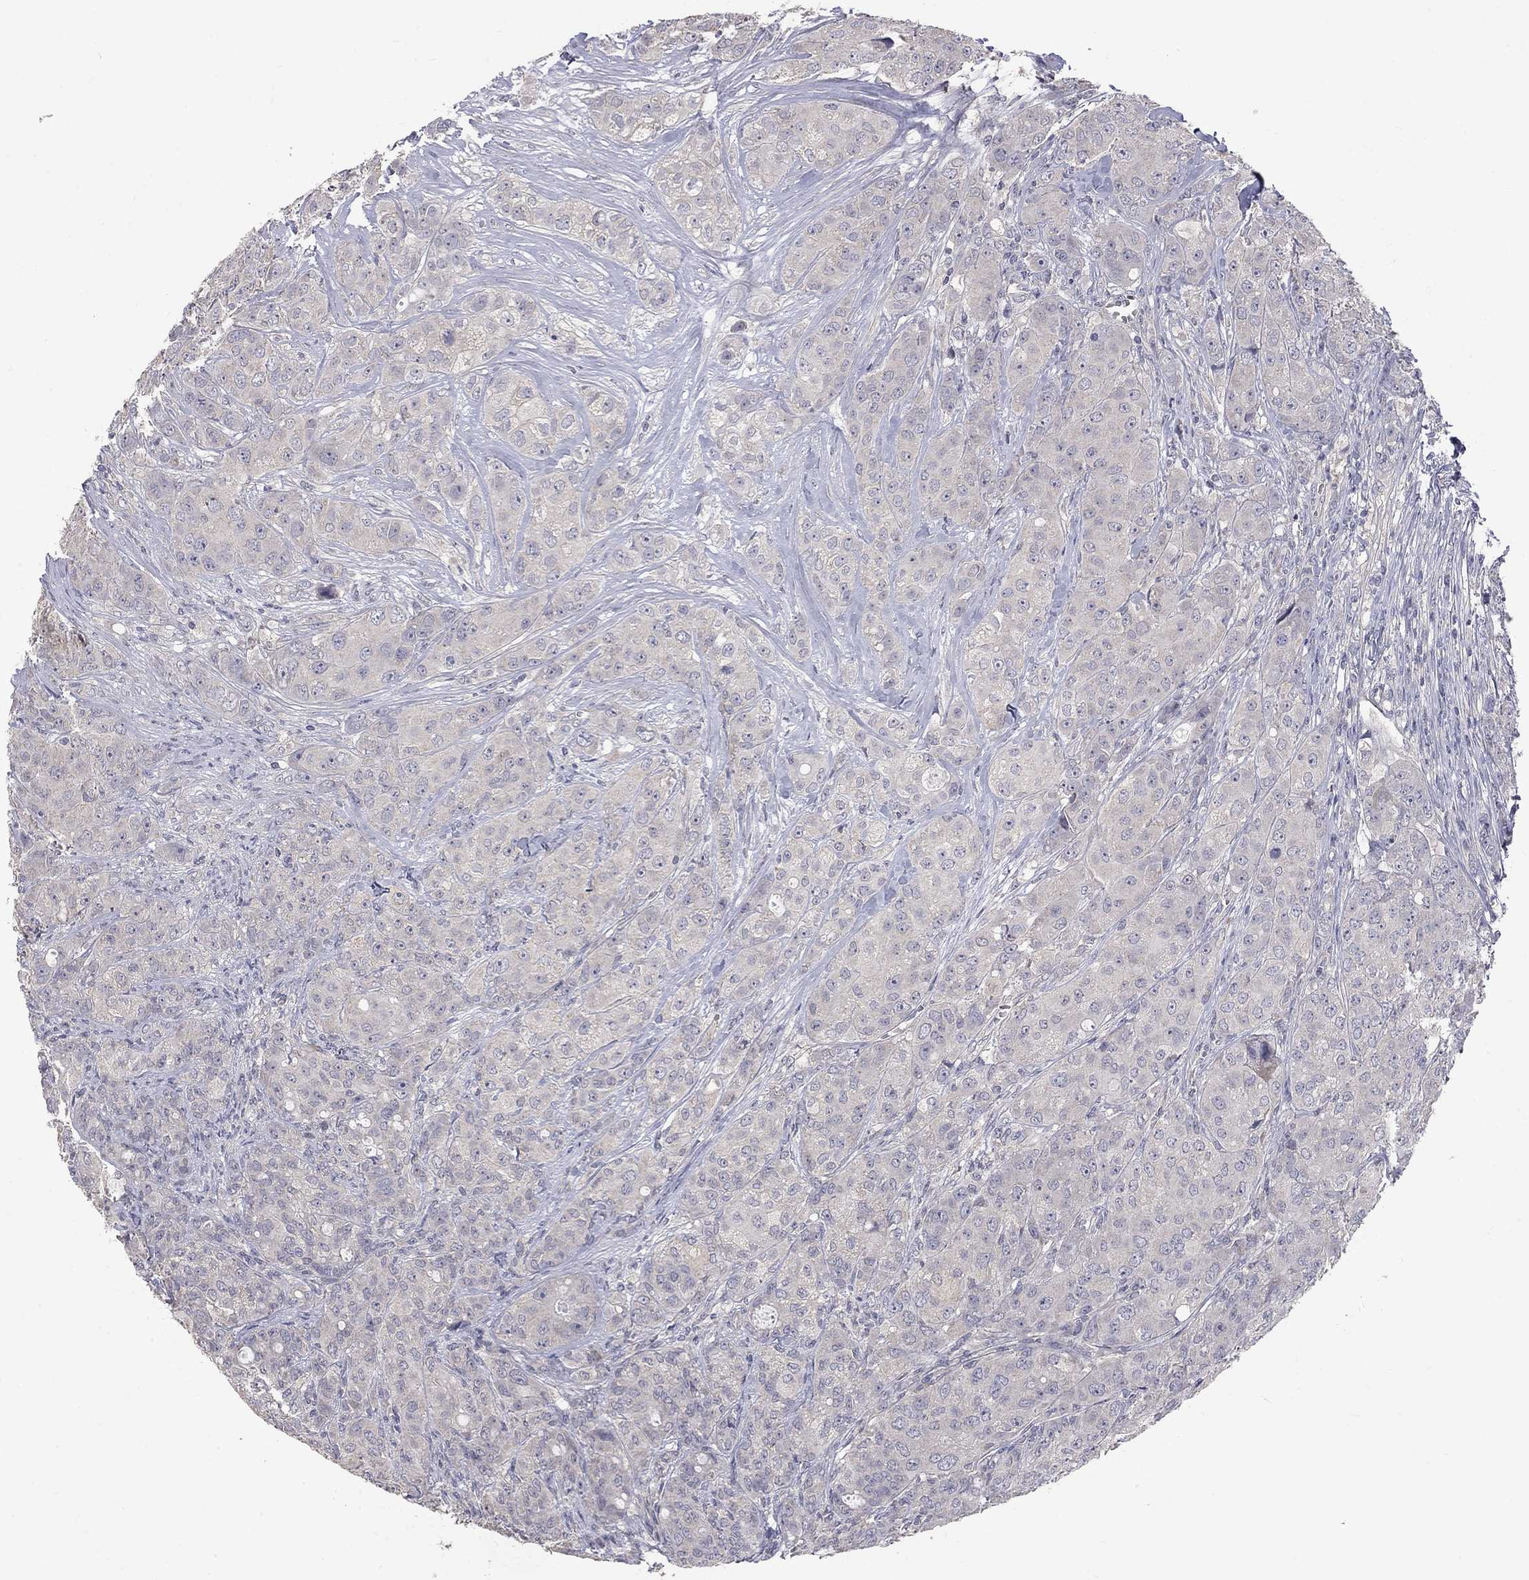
{"staining": {"intensity": "negative", "quantity": "none", "location": "none"}, "tissue": "breast cancer", "cell_type": "Tumor cells", "image_type": "cancer", "snomed": [{"axis": "morphology", "description": "Duct carcinoma"}, {"axis": "topography", "description": "Breast"}], "caption": "A high-resolution histopathology image shows IHC staining of breast cancer, which displays no significant positivity in tumor cells.", "gene": "SLC39A14", "patient": {"sex": "female", "age": 43}}